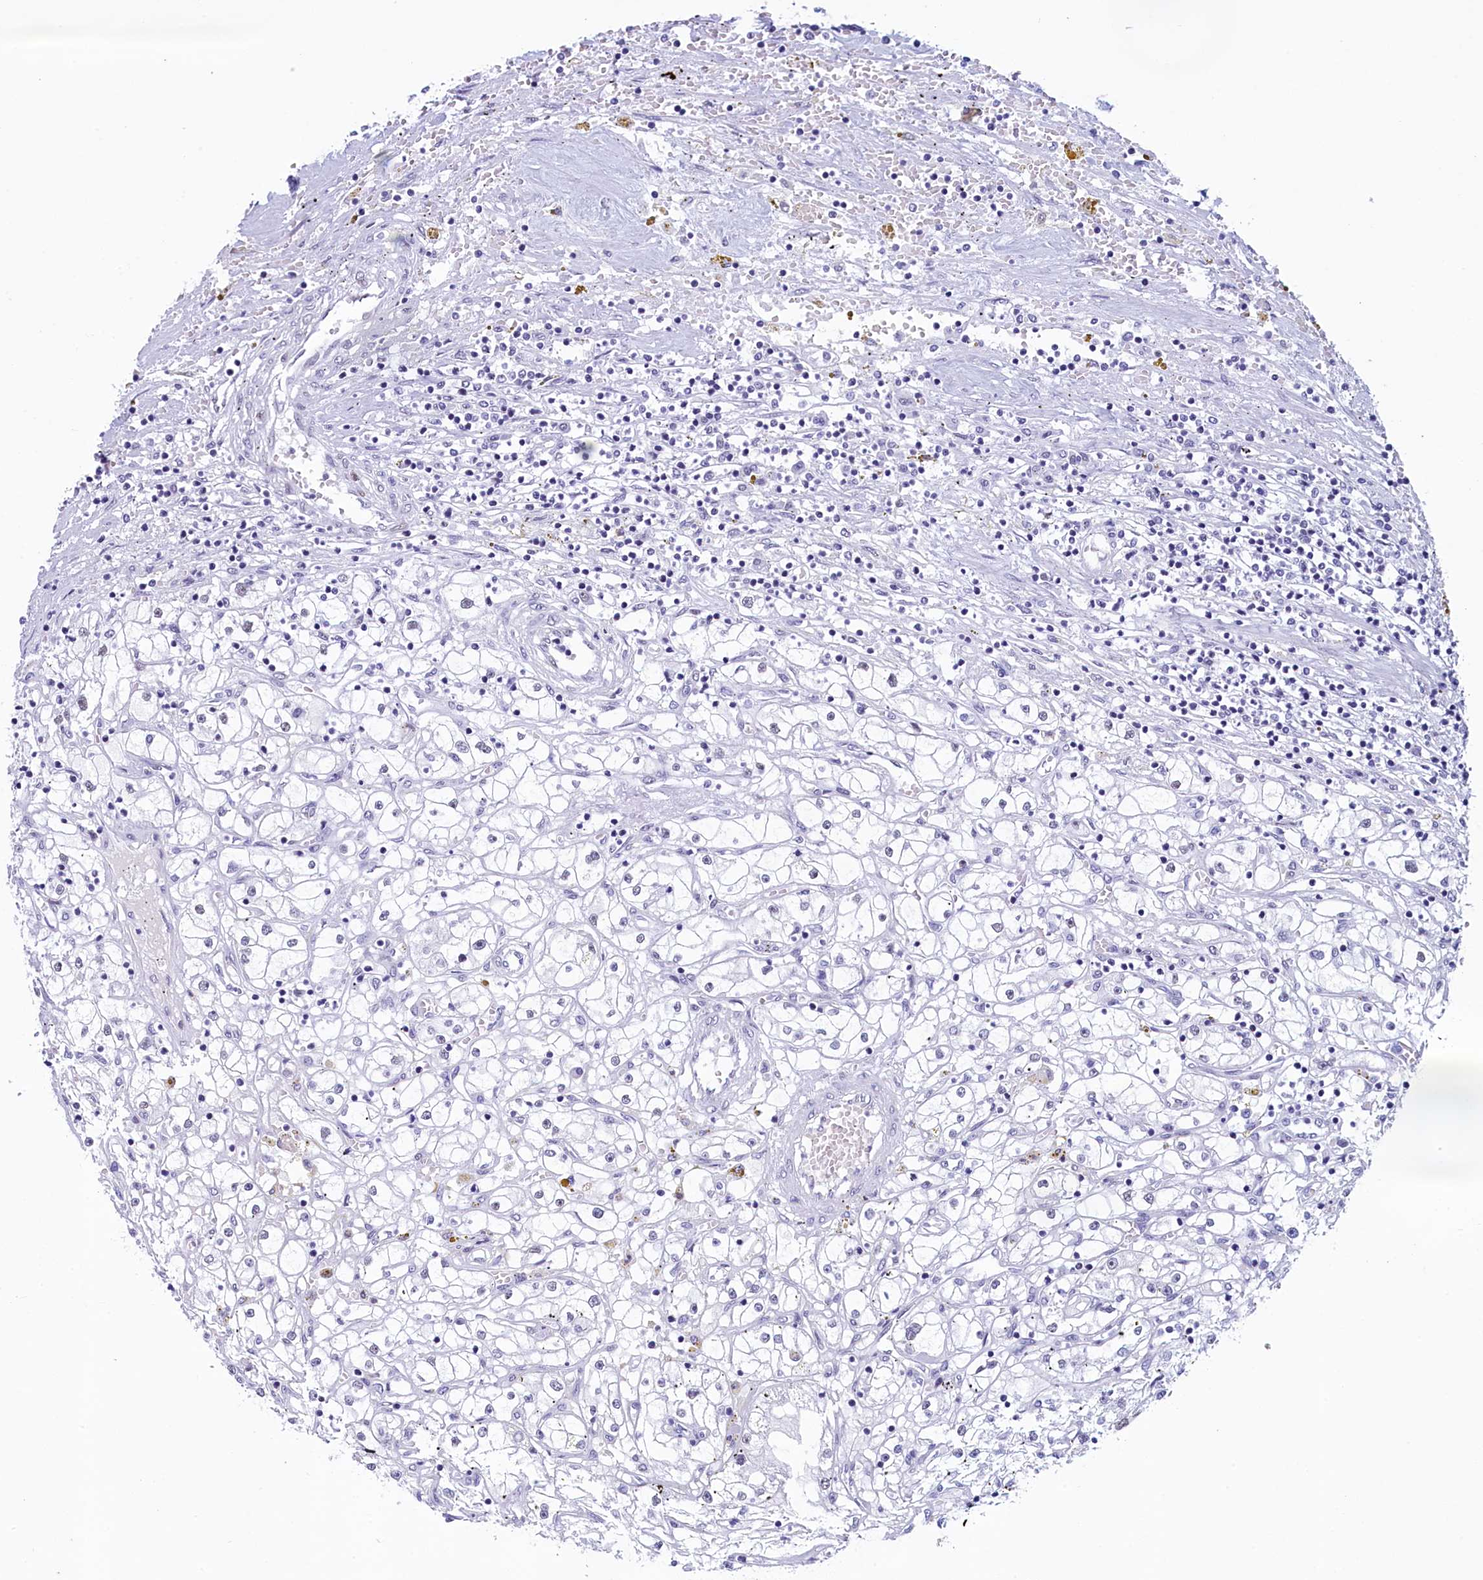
{"staining": {"intensity": "negative", "quantity": "none", "location": "none"}, "tissue": "renal cancer", "cell_type": "Tumor cells", "image_type": "cancer", "snomed": [{"axis": "morphology", "description": "Adenocarcinoma, NOS"}, {"axis": "topography", "description": "Kidney"}], "caption": "Tumor cells are negative for protein expression in human renal cancer.", "gene": "SUGP2", "patient": {"sex": "male", "age": 56}}